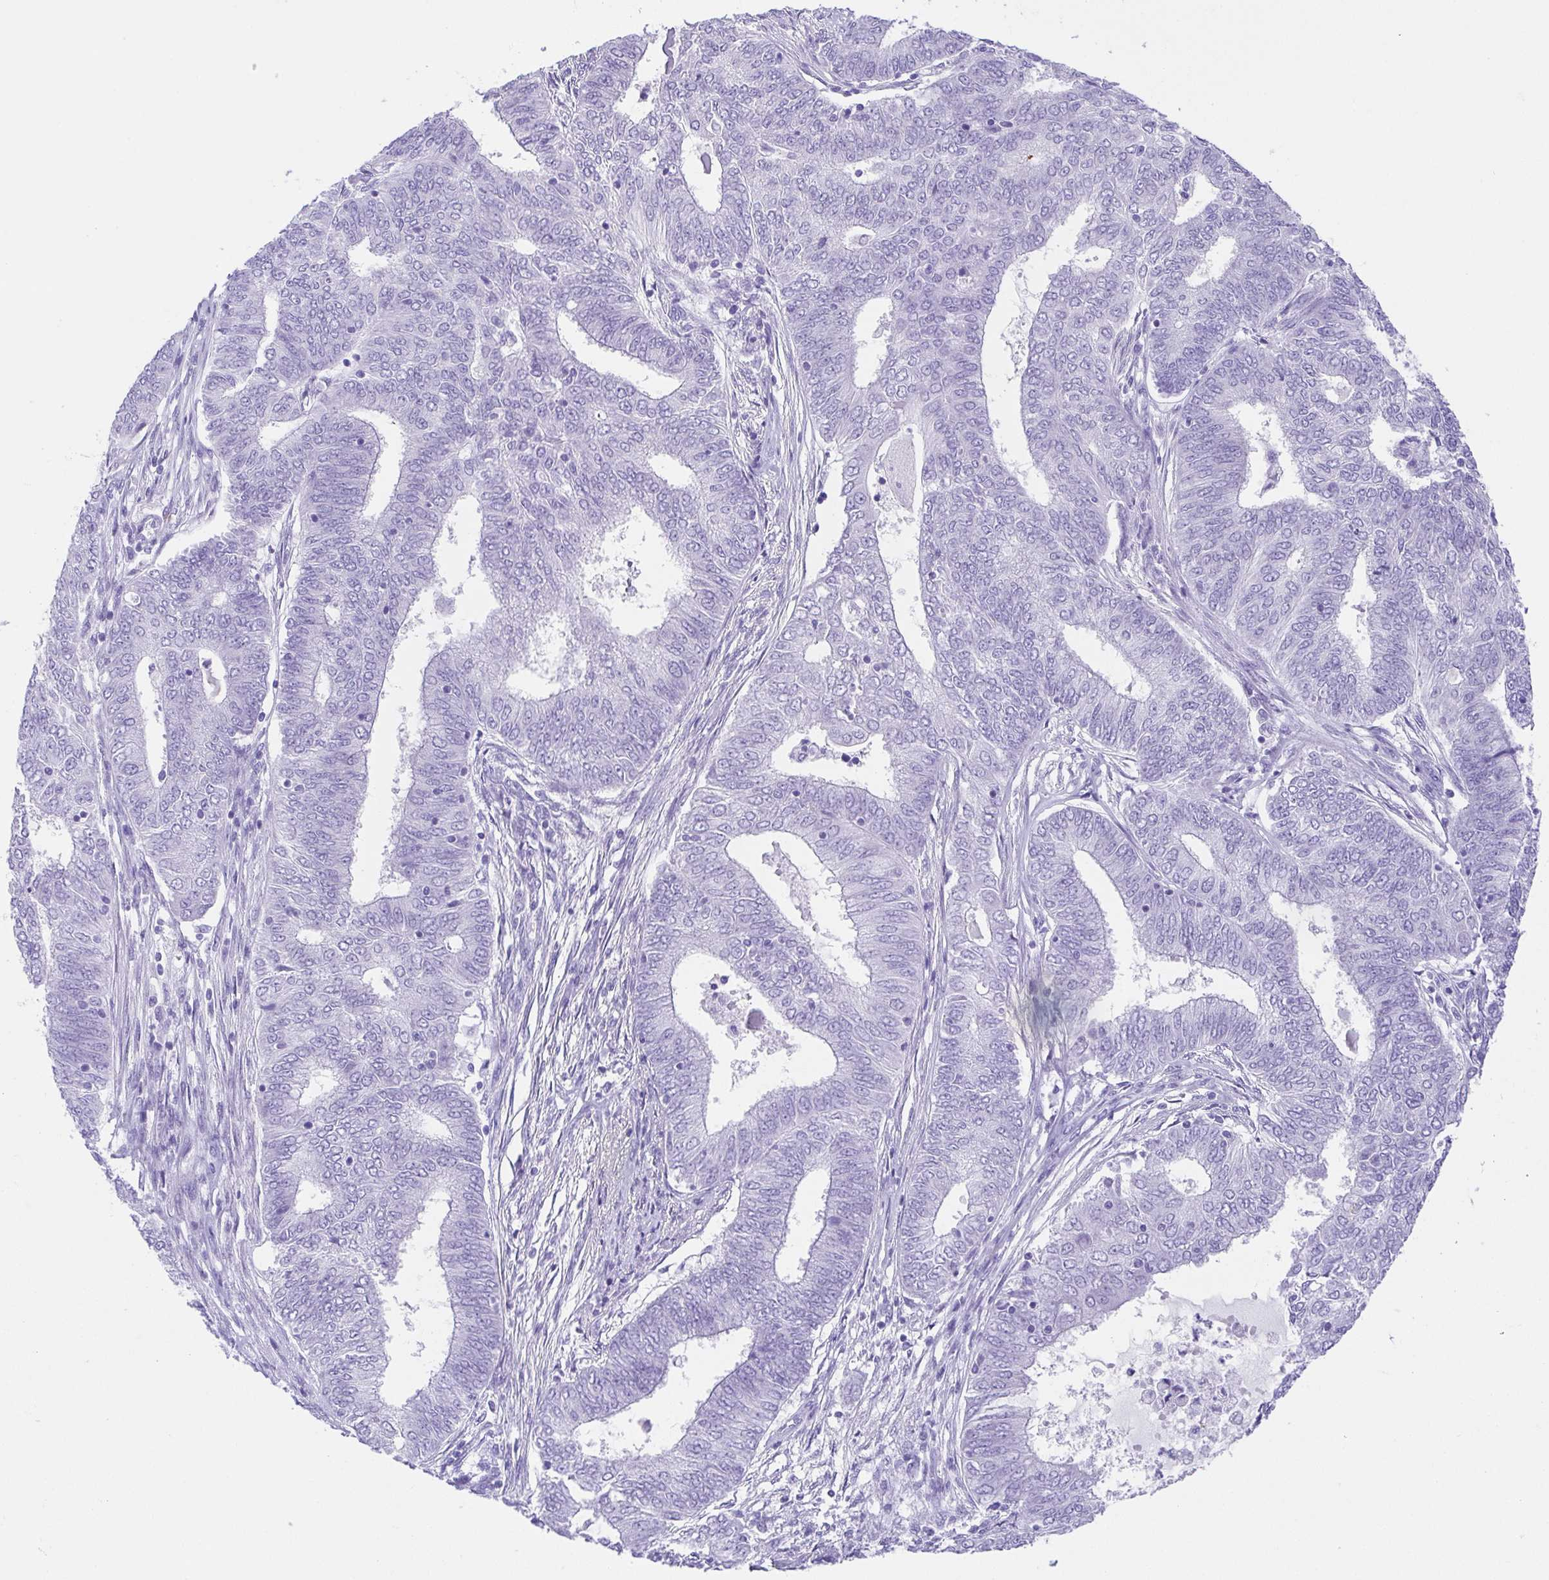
{"staining": {"intensity": "negative", "quantity": "none", "location": "none"}, "tissue": "endometrial cancer", "cell_type": "Tumor cells", "image_type": "cancer", "snomed": [{"axis": "morphology", "description": "Adenocarcinoma, NOS"}, {"axis": "topography", "description": "Endometrium"}], "caption": "This is an immunohistochemistry (IHC) histopathology image of human endometrial adenocarcinoma. There is no positivity in tumor cells.", "gene": "SPATA4", "patient": {"sex": "female", "age": 62}}